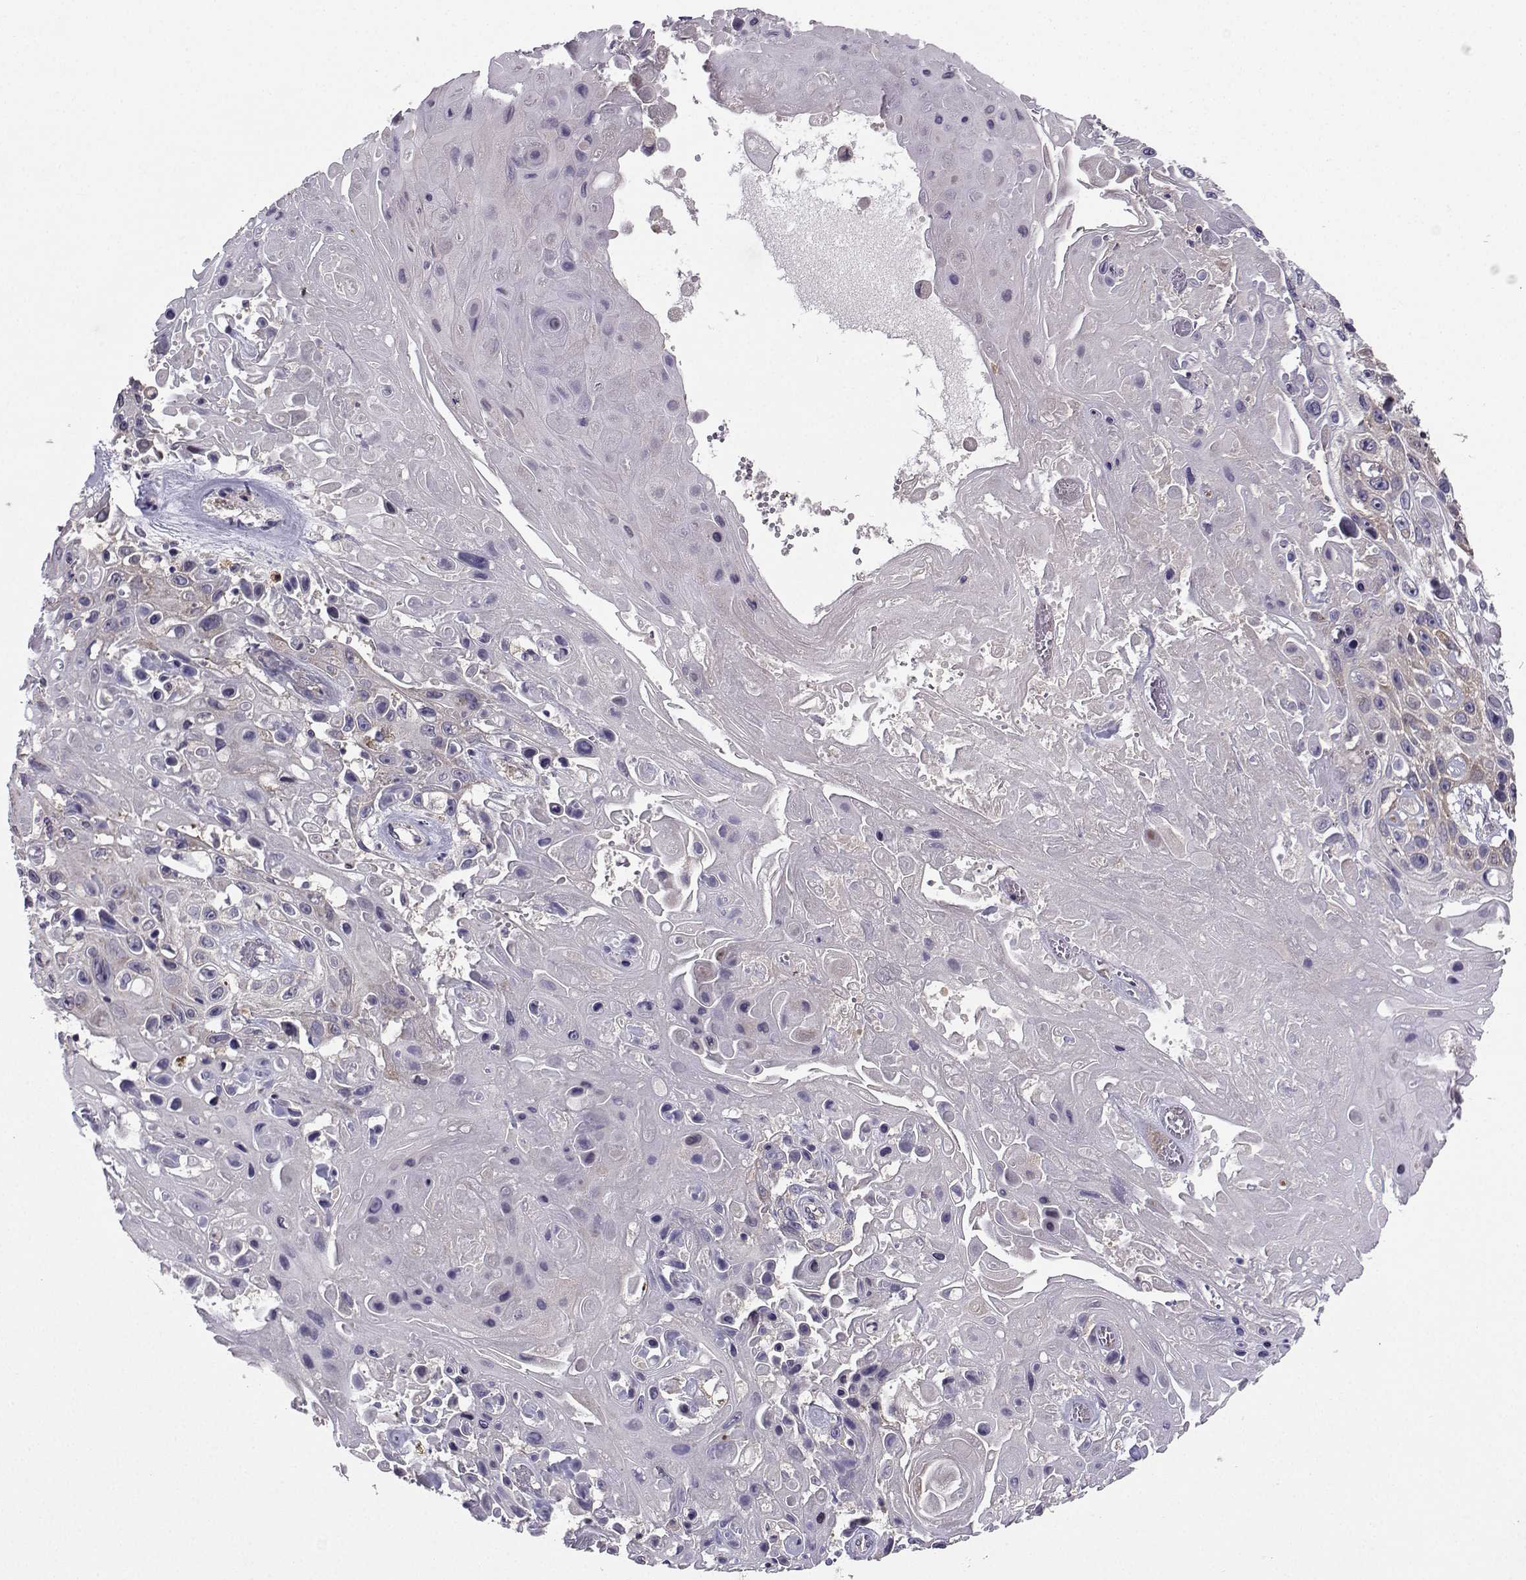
{"staining": {"intensity": "moderate", "quantity": "<25%", "location": "cytoplasmic/membranous"}, "tissue": "skin cancer", "cell_type": "Tumor cells", "image_type": "cancer", "snomed": [{"axis": "morphology", "description": "Squamous cell carcinoma, NOS"}, {"axis": "topography", "description": "Skin"}], "caption": "Protein staining by immunohistochemistry (IHC) reveals moderate cytoplasmic/membranous expression in about <25% of tumor cells in skin cancer (squamous cell carcinoma). (DAB (3,3'-diaminobenzidine) = brown stain, brightfield microscopy at high magnification).", "gene": "STXBP5", "patient": {"sex": "male", "age": 82}}